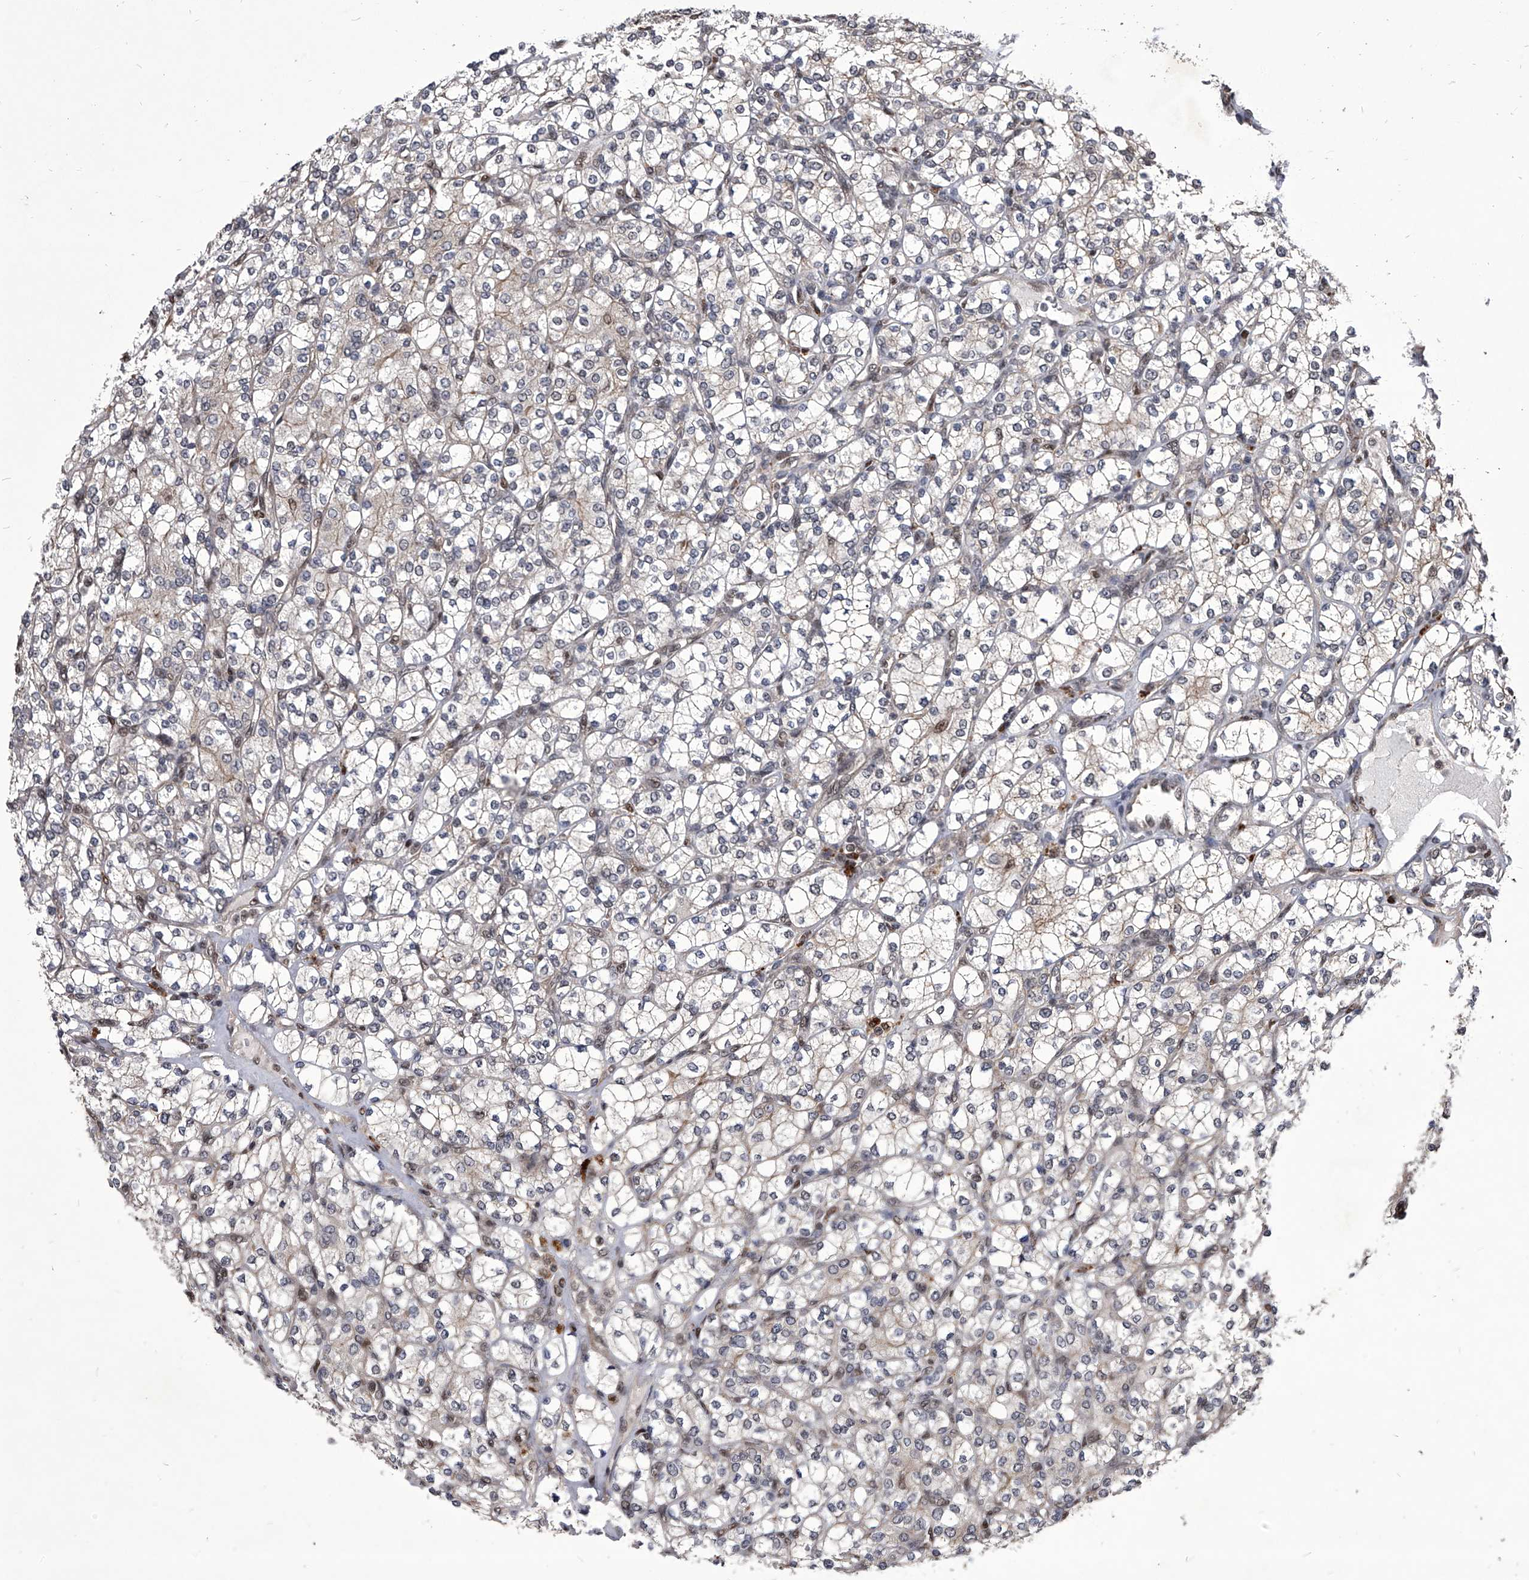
{"staining": {"intensity": "weak", "quantity": "<25%", "location": "cytoplasmic/membranous,nuclear"}, "tissue": "renal cancer", "cell_type": "Tumor cells", "image_type": "cancer", "snomed": [{"axis": "morphology", "description": "Adenocarcinoma, NOS"}, {"axis": "topography", "description": "Kidney"}], "caption": "This is an immunohistochemistry (IHC) histopathology image of human renal cancer. There is no expression in tumor cells.", "gene": "CMTR1", "patient": {"sex": "male", "age": 77}}